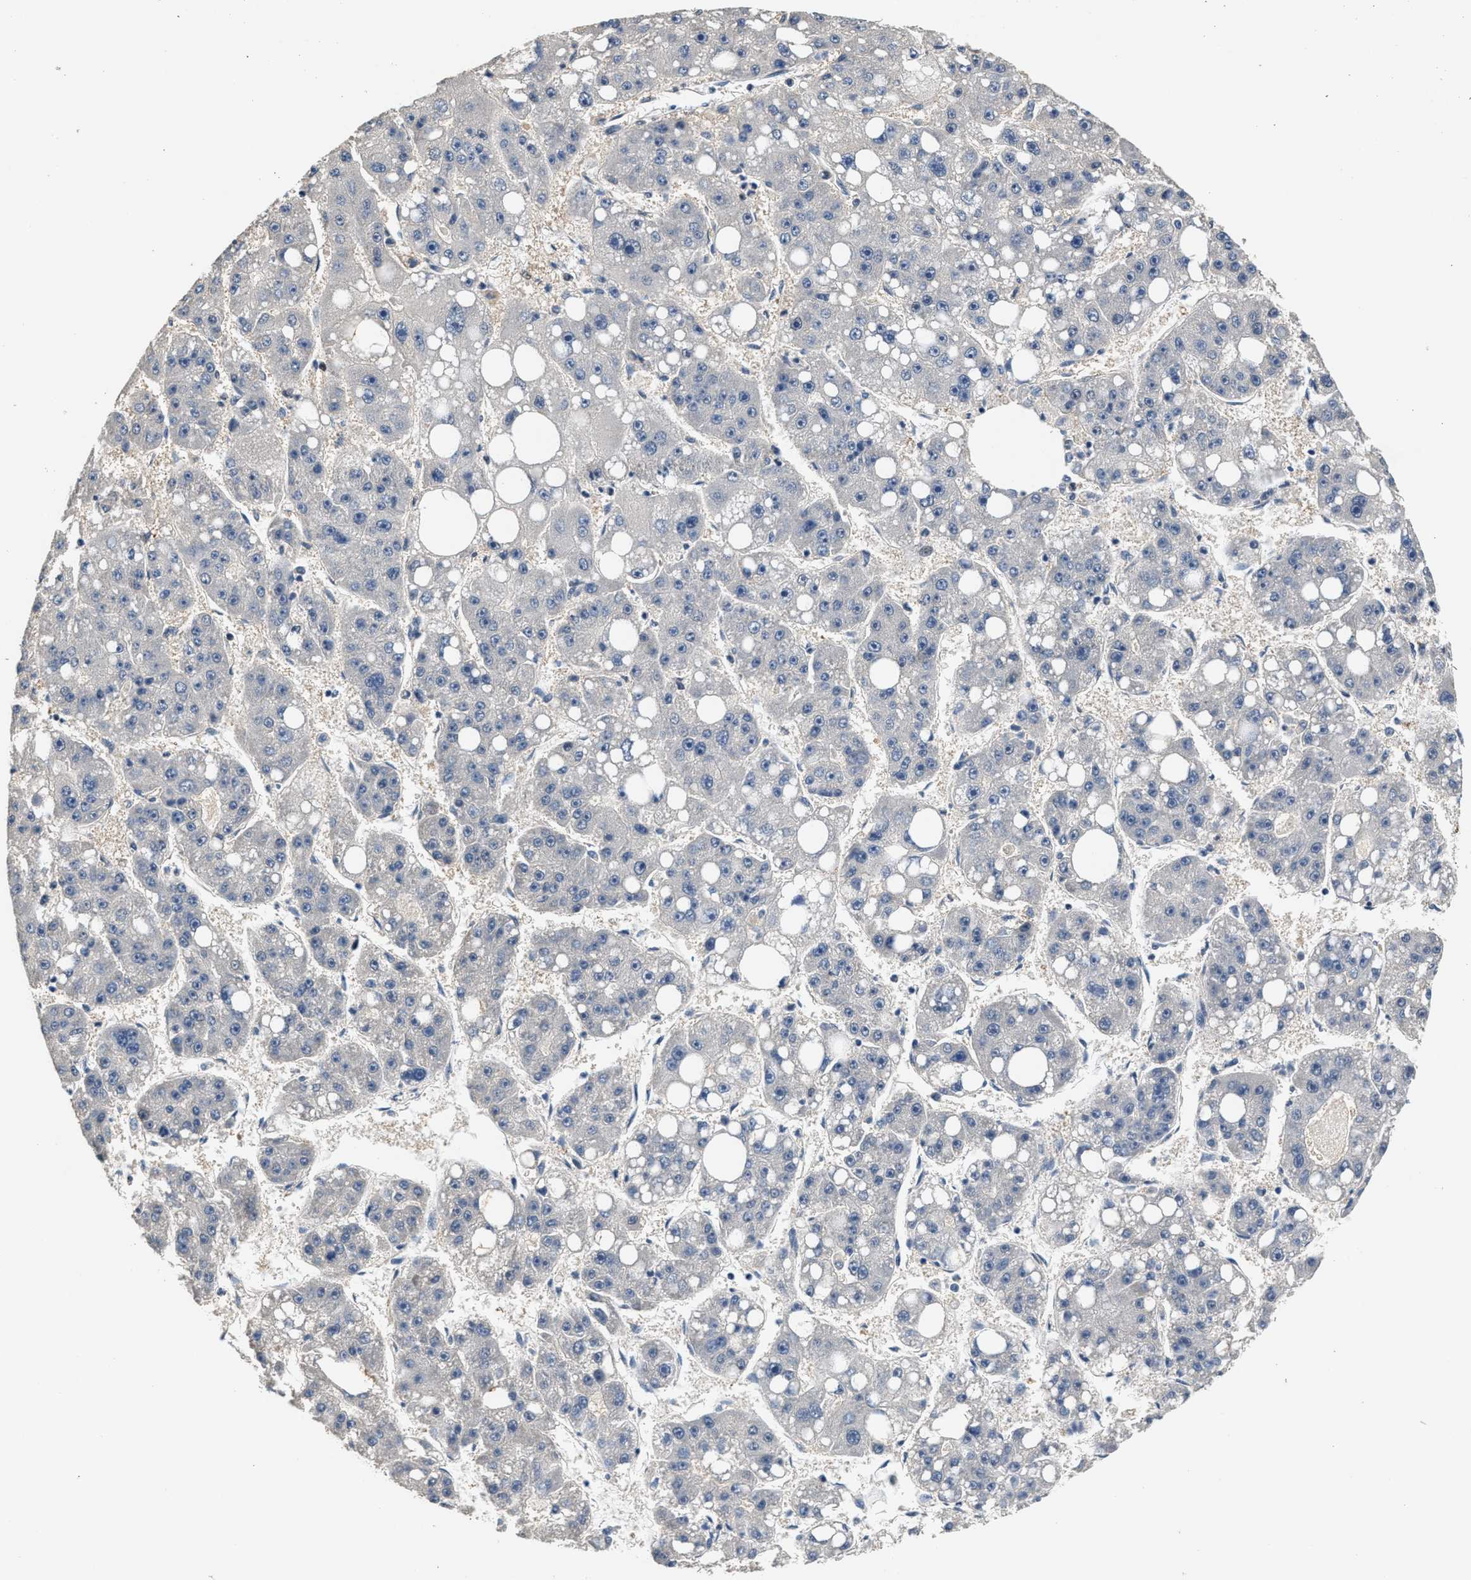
{"staining": {"intensity": "negative", "quantity": "none", "location": "none"}, "tissue": "liver cancer", "cell_type": "Tumor cells", "image_type": "cancer", "snomed": [{"axis": "morphology", "description": "Carcinoma, Hepatocellular, NOS"}, {"axis": "topography", "description": "Liver"}], "caption": "Tumor cells show no significant protein staining in liver cancer.", "gene": "RBM33", "patient": {"sex": "female", "age": 61}}